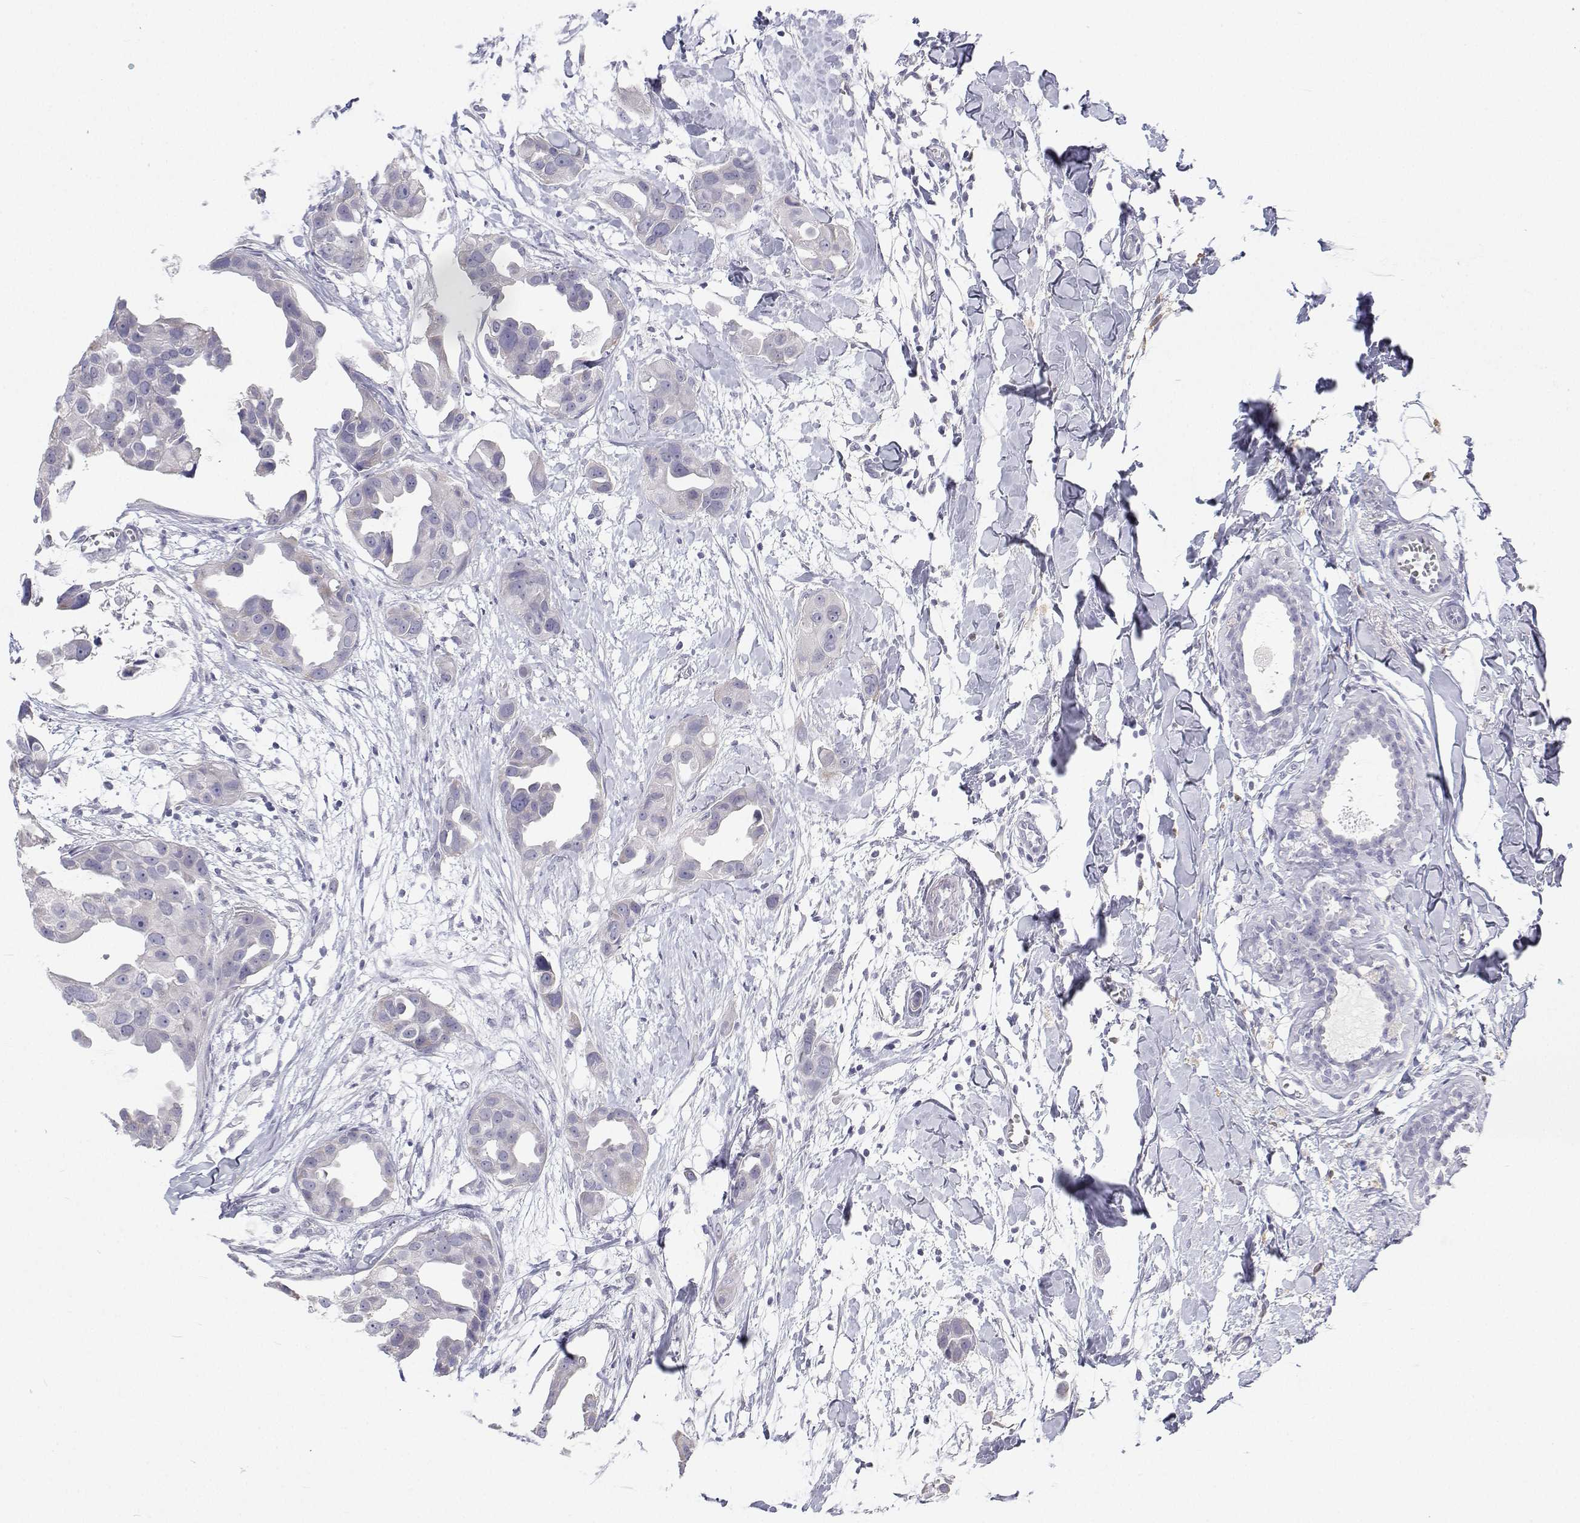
{"staining": {"intensity": "negative", "quantity": "none", "location": "none"}, "tissue": "breast cancer", "cell_type": "Tumor cells", "image_type": "cancer", "snomed": [{"axis": "morphology", "description": "Duct carcinoma"}, {"axis": "topography", "description": "Breast"}], "caption": "Invasive ductal carcinoma (breast) was stained to show a protein in brown. There is no significant expression in tumor cells. The staining was performed using DAB to visualize the protein expression in brown, while the nuclei were stained in blue with hematoxylin (Magnification: 20x).", "gene": "TTN", "patient": {"sex": "female", "age": 38}}